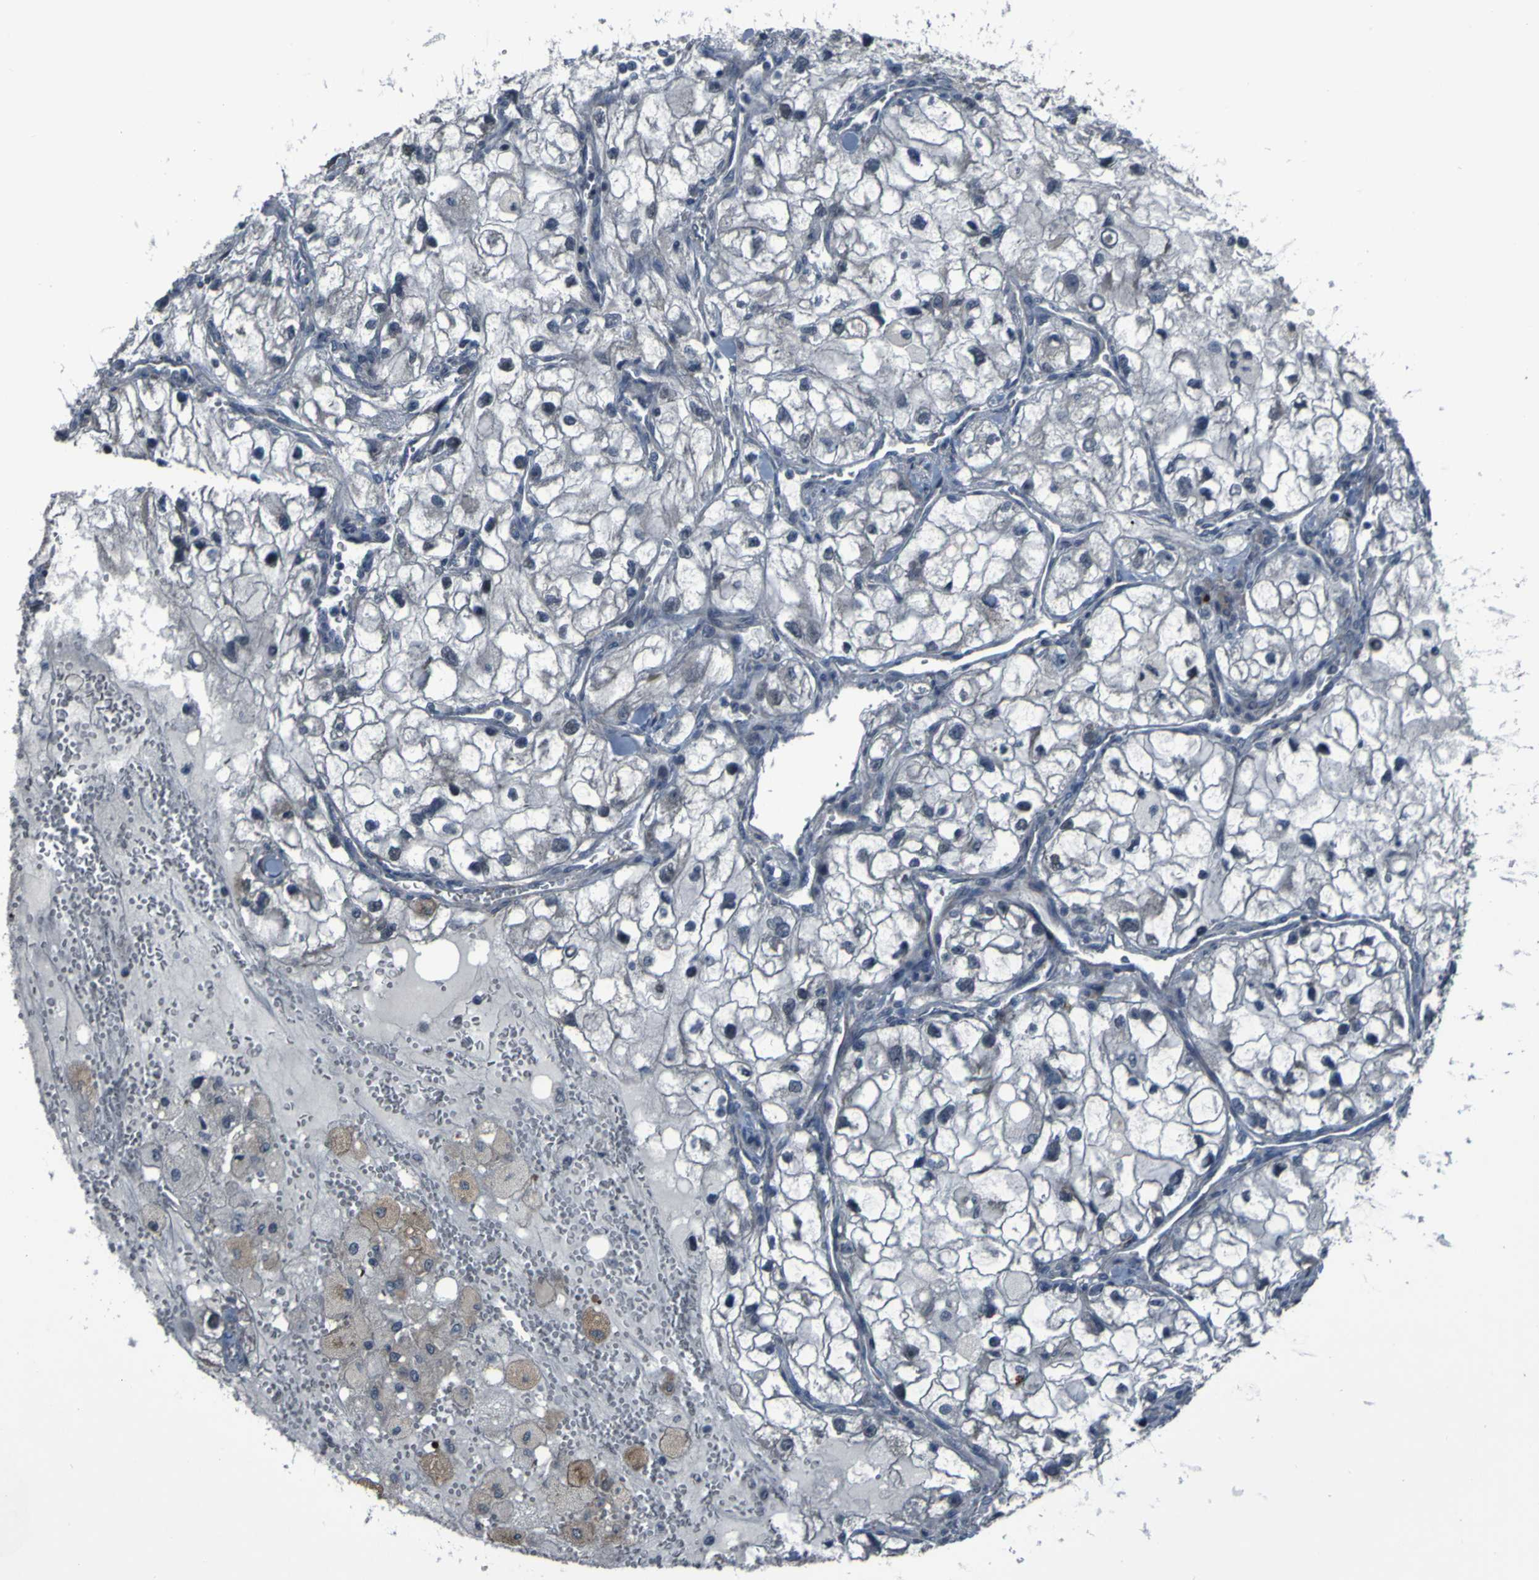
{"staining": {"intensity": "negative", "quantity": "none", "location": "none"}, "tissue": "renal cancer", "cell_type": "Tumor cells", "image_type": "cancer", "snomed": [{"axis": "morphology", "description": "Adenocarcinoma, NOS"}, {"axis": "topography", "description": "Kidney"}], "caption": "DAB (3,3'-diaminobenzidine) immunohistochemical staining of renal cancer (adenocarcinoma) displays no significant positivity in tumor cells.", "gene": "OSTM1", "patient": {"sex": "female", "age": 70}}